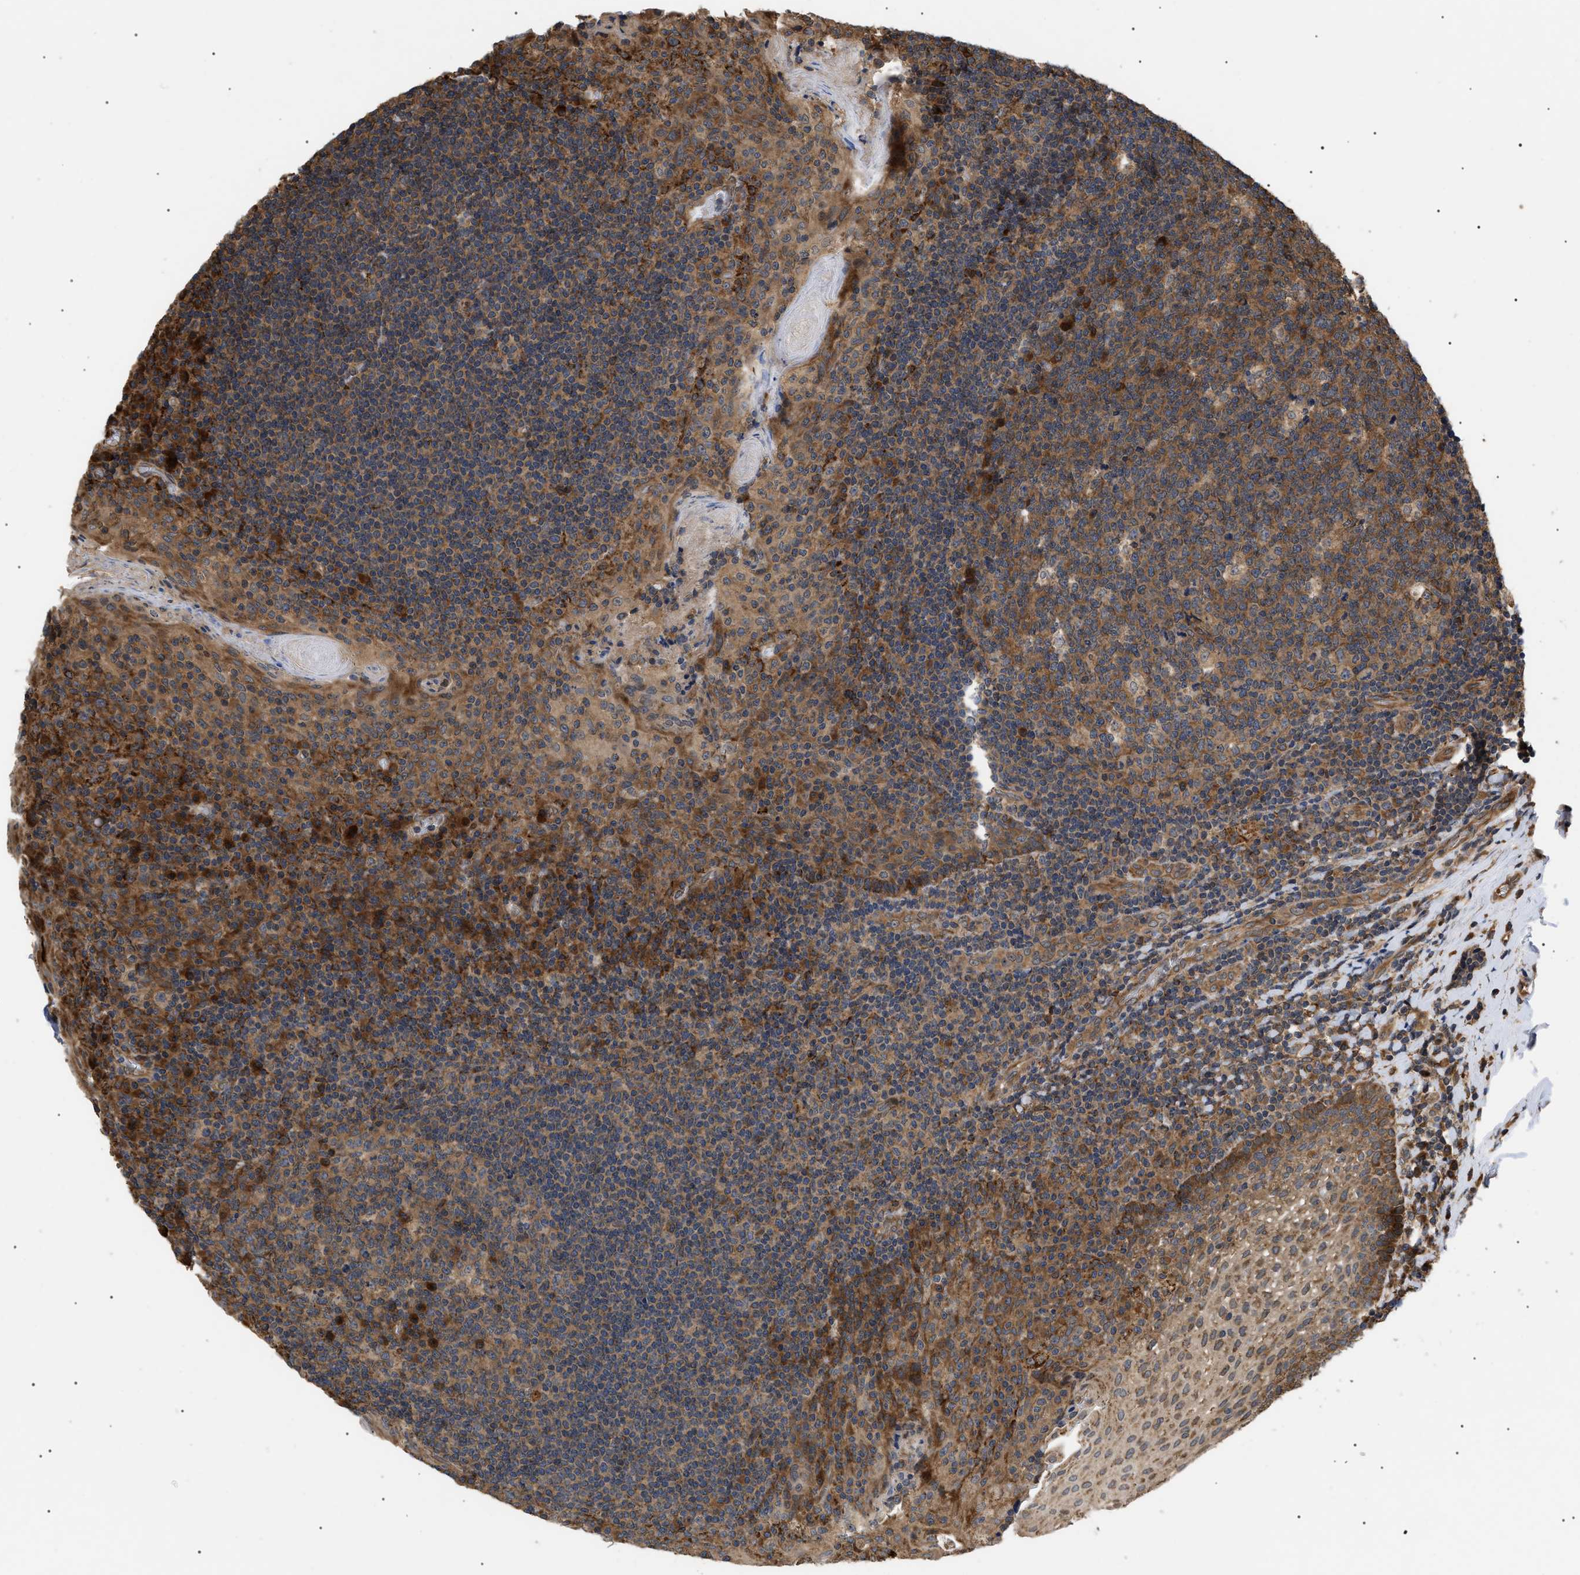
{"staining": {"intensity": "moderate", "quantity": ">75%", "location": "cytoplasmic/membranous"}, "tissue": "tonsil", "cell_type": "Germinal center cells", "image_type": "normal", "snomed": [{"axis": "morphology", "description": "Normal tissue, NOS"}, {"axis": "topography", "description": "Tonsil"}], "caption": "Brown immunohistochemical staining in unremarkable human tonsil exhibits moderate cytoplasmic/membranous positivity in about >75% of germinal center cells. (brown staining indicates protein expression, while blue staining denotes nuclei).", "gene": "ASTL", "patient": {"sex": "male", "age": 17}}